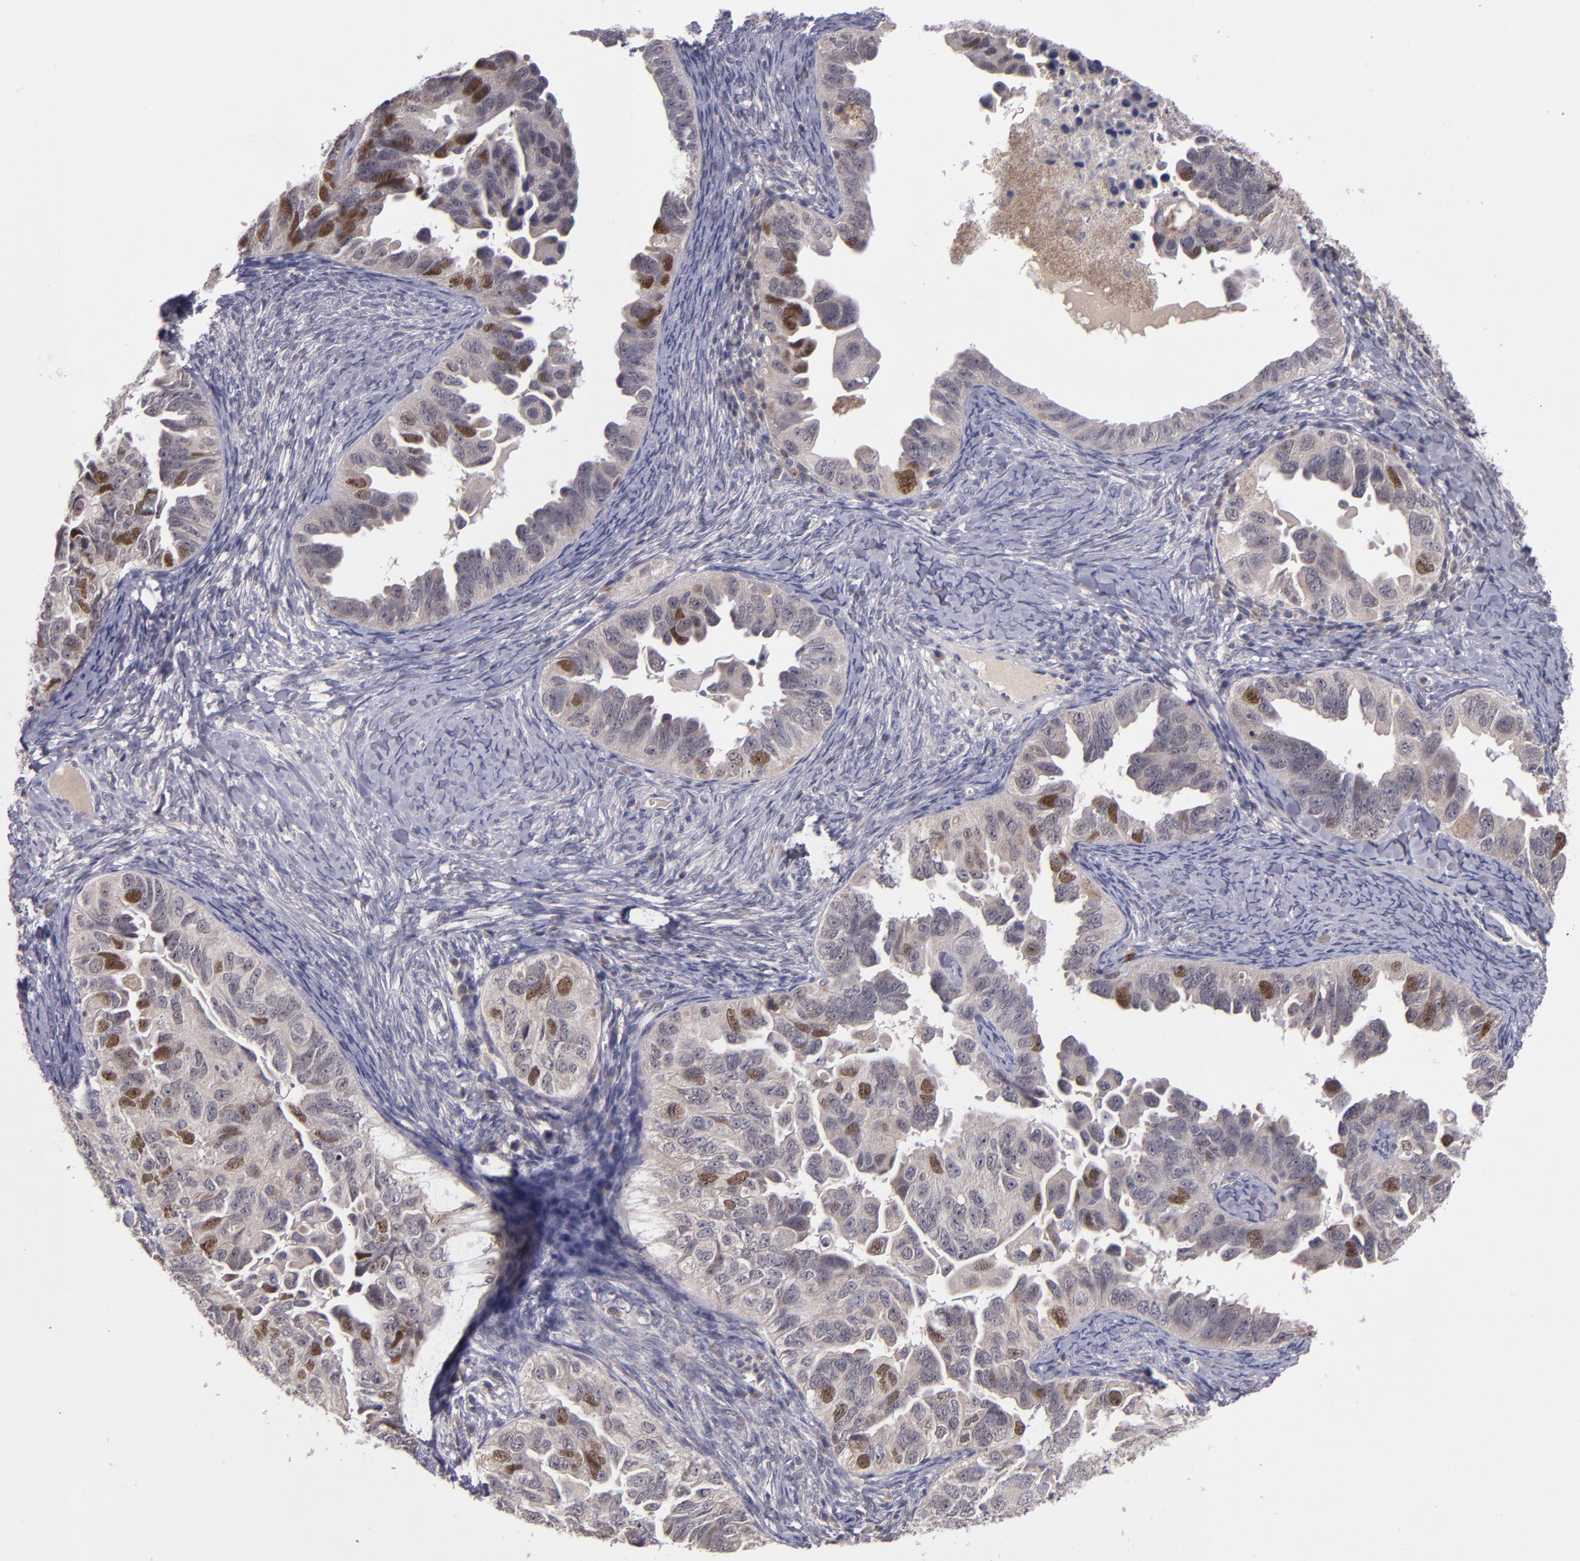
{"staining": {"intensity": "strong", "quantity": "25%-75%", "location": "nuclear"}, "tissue": "ovarian cancer", "cell_type": "Tumor cells", "image_type": "cancer", "snomed": [{"axis": "morphology", "description": "Cystadenocarcinoma, serous, NOS"}, {"axis": "topography", "description": "Ovary"}], "caption": "Immunohistochemistry (IHC) image of neoplastic tissue: human ovarian serous cystadenocarcinoma stained using IHC shows high levels of strong protein expression localized specifically in the nuclear of tumor cells, appearing as a nuclear brown color.", "gene": "CDC7", "patient": {"sex": "female", "age": 82}}